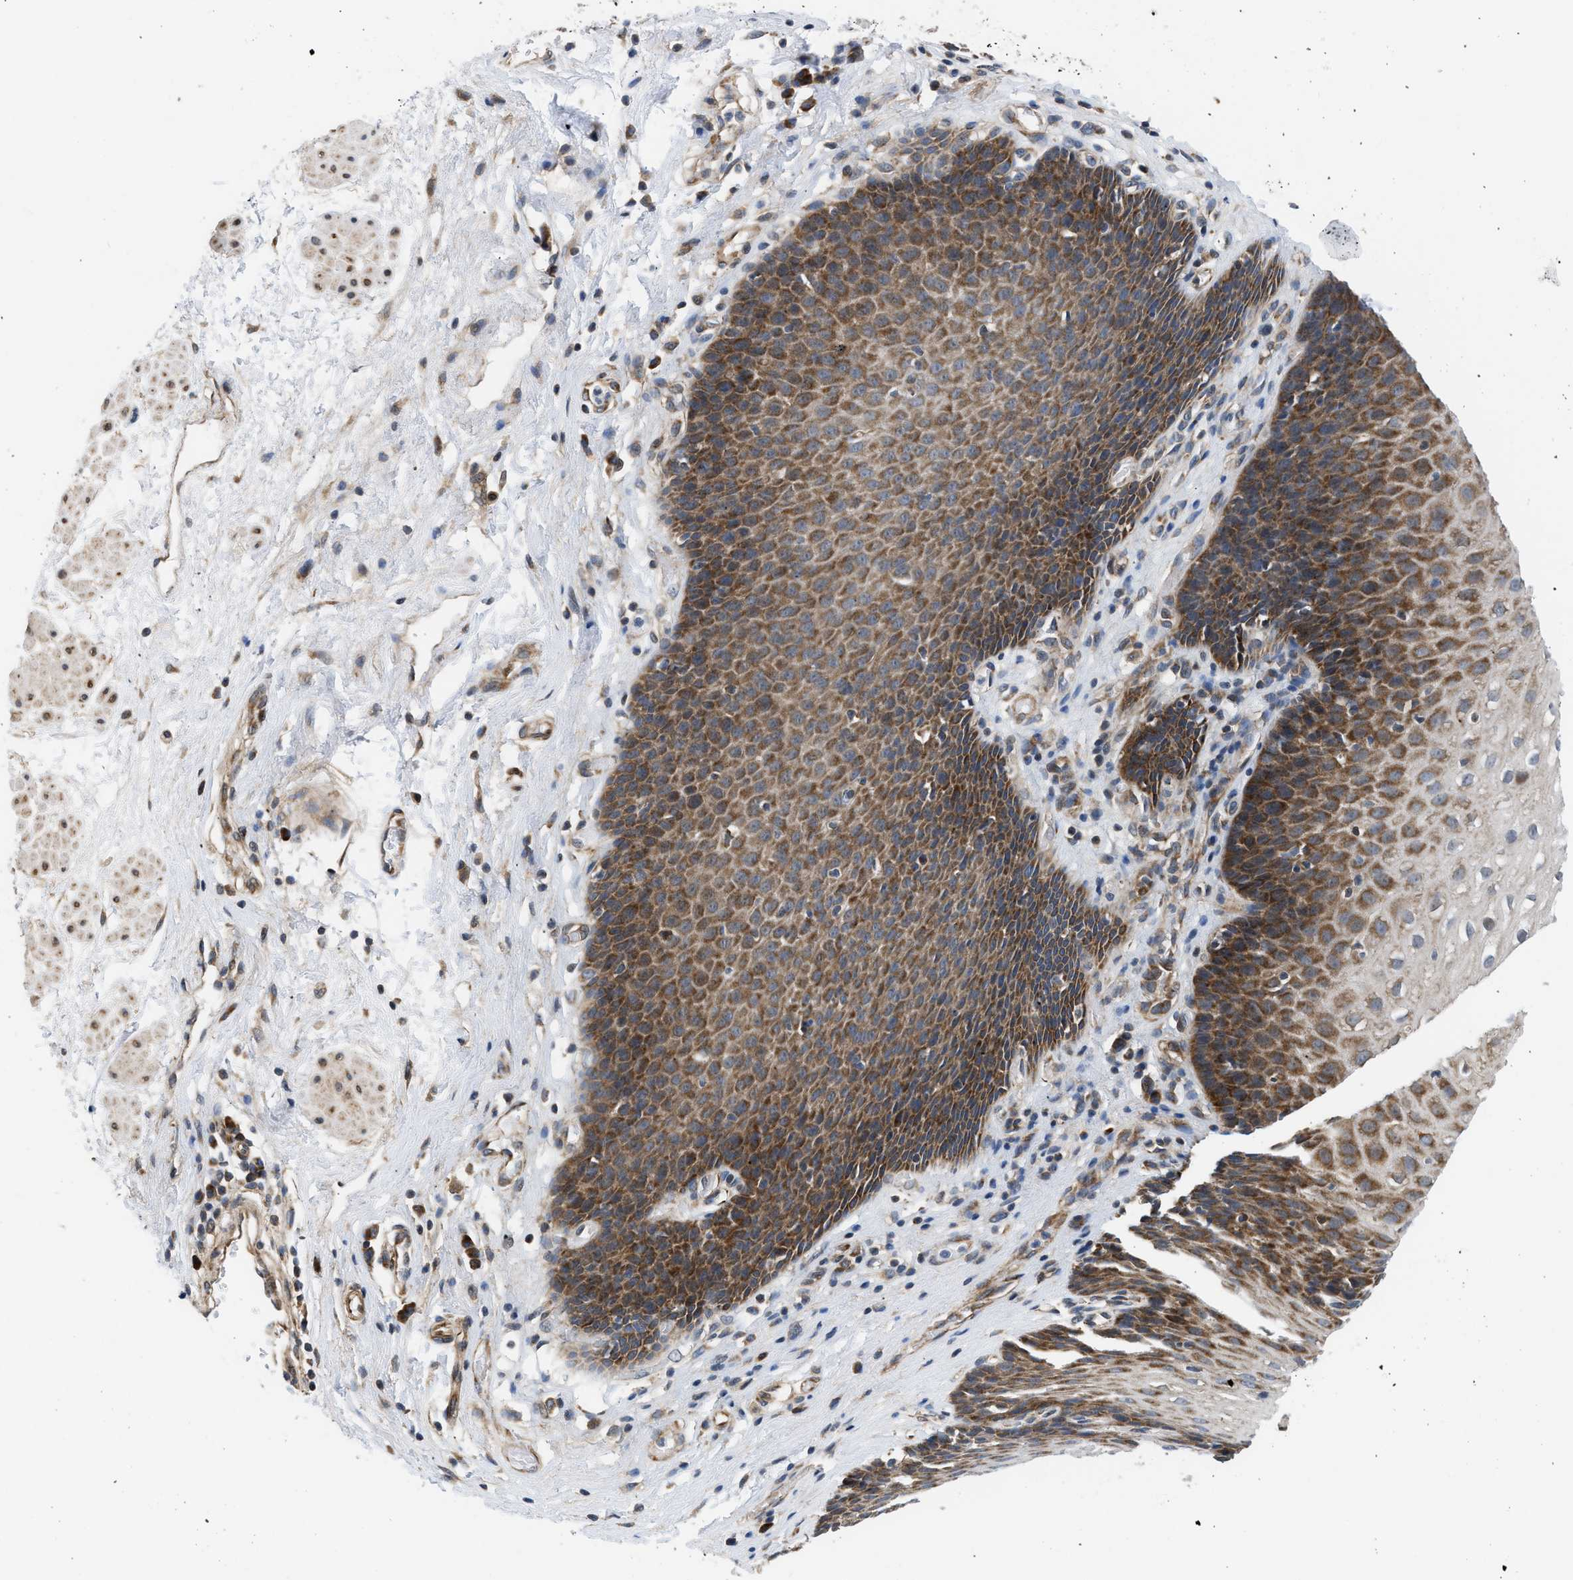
{"staining": {"intensity": "moderate", "quantity": ">75%", "location": "cytoplasmic/membranous"}, "tissue": "esophagus", "cell_type": "Squamous epithelial cells", "image_type": "normal", "snomed": [{"axis": "morphology", "description": "Normal tissue, NOS"}, {"axis": "topography", "description": "Esophagus"}], "caption": "Immunohistochemical staining of benign esophagus reveals >75% levels of moderate cytoplasmic/membranous protein staining in approximately >75% of squamous epithelial cells.", "gene": "POLG2", "patient": {"sex": "male", "age": 48}}